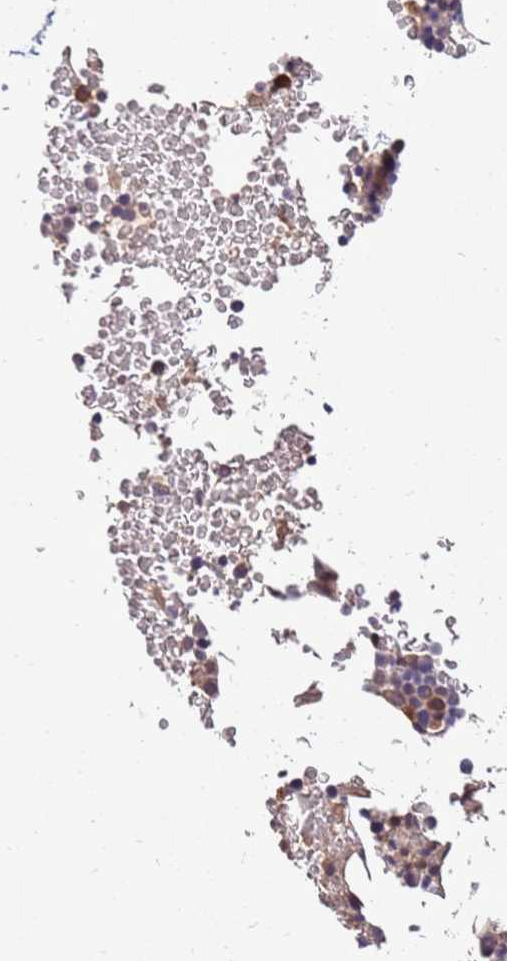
{"staining": {"intensity": "moderate", "quantity": "<25%", "location": "cytoplasmic/membranous,nuclear"}, "tissue": "bone marrow", "cell_type": "Hematopoietic cells", "image_type": "normal", "snomed": [{"axis": "morphology", "description": "Normal tissue, NOS"}, {"axis": "morphology", "description": "Inflammation, NOS"}, {"axis": "topography", "description": "Bone marrow"}], "caption": "The immunohistochemical stain shows moderate cytoplasmic/membranous,nuclear staining in hematopoietic cells of unremarkable bone marrow. The protein is shown in brown color, while the nuclei are stained blue.", "gene": "BBS5", "patient": {"sex": "female", "age": 78}}